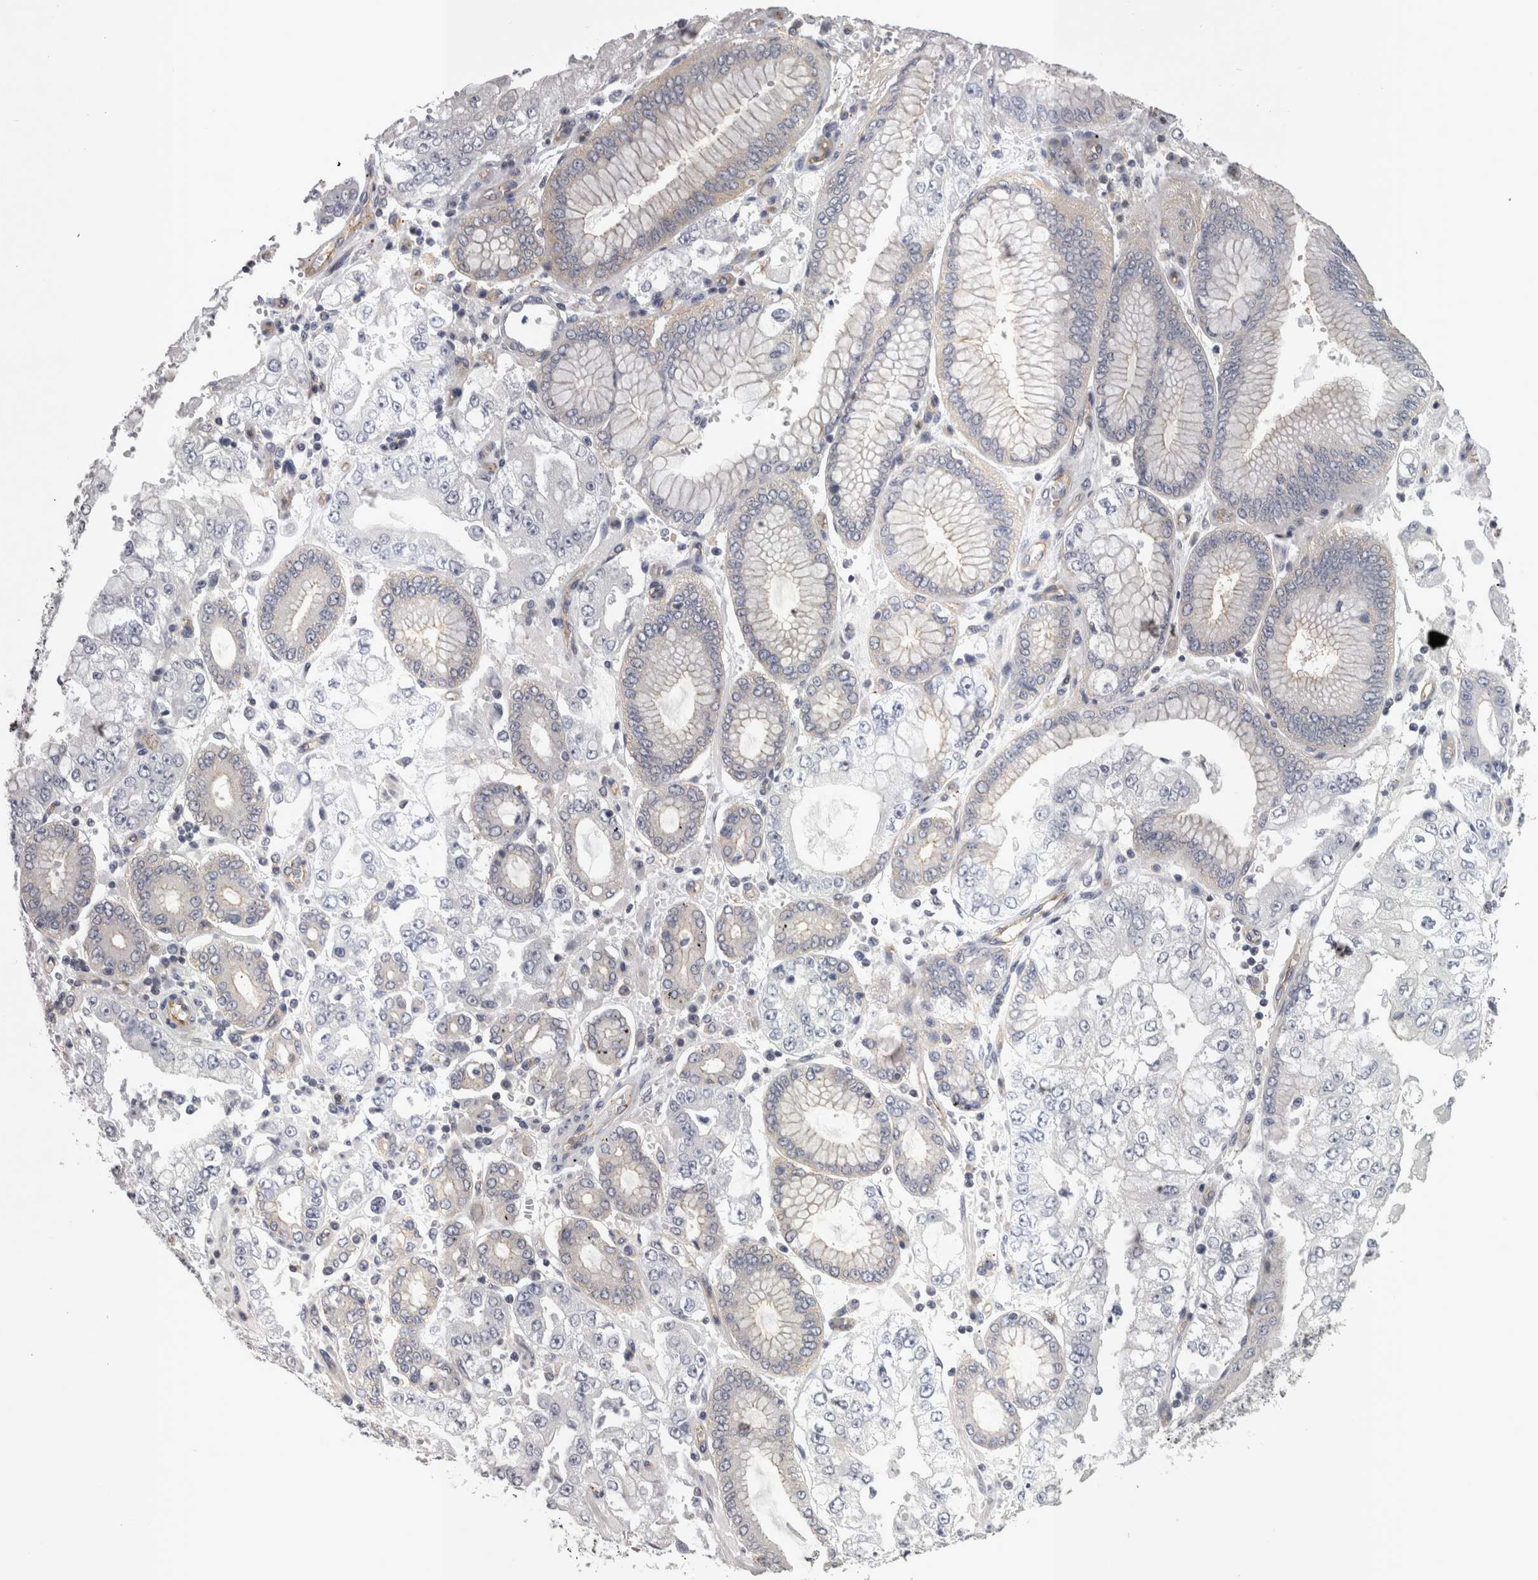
{"staining": {"intensity": "negative", "quantity": "none", "location": "none"}, "tissue": "stomach cancer", "cell_type": "Tumor cells", "image_type": "cancer", "snomed": [{"axis": "morphology", "description": "Adenocarcinoma, NOS"}, {"axis": "topography", "description": "Stomach"}], "caption": "Image shows no protein expression in tumor cells of stomach adenocarcinoma tissue.", "gene": "LYZL6", "patient": {"sex": "male", "age": 76}}